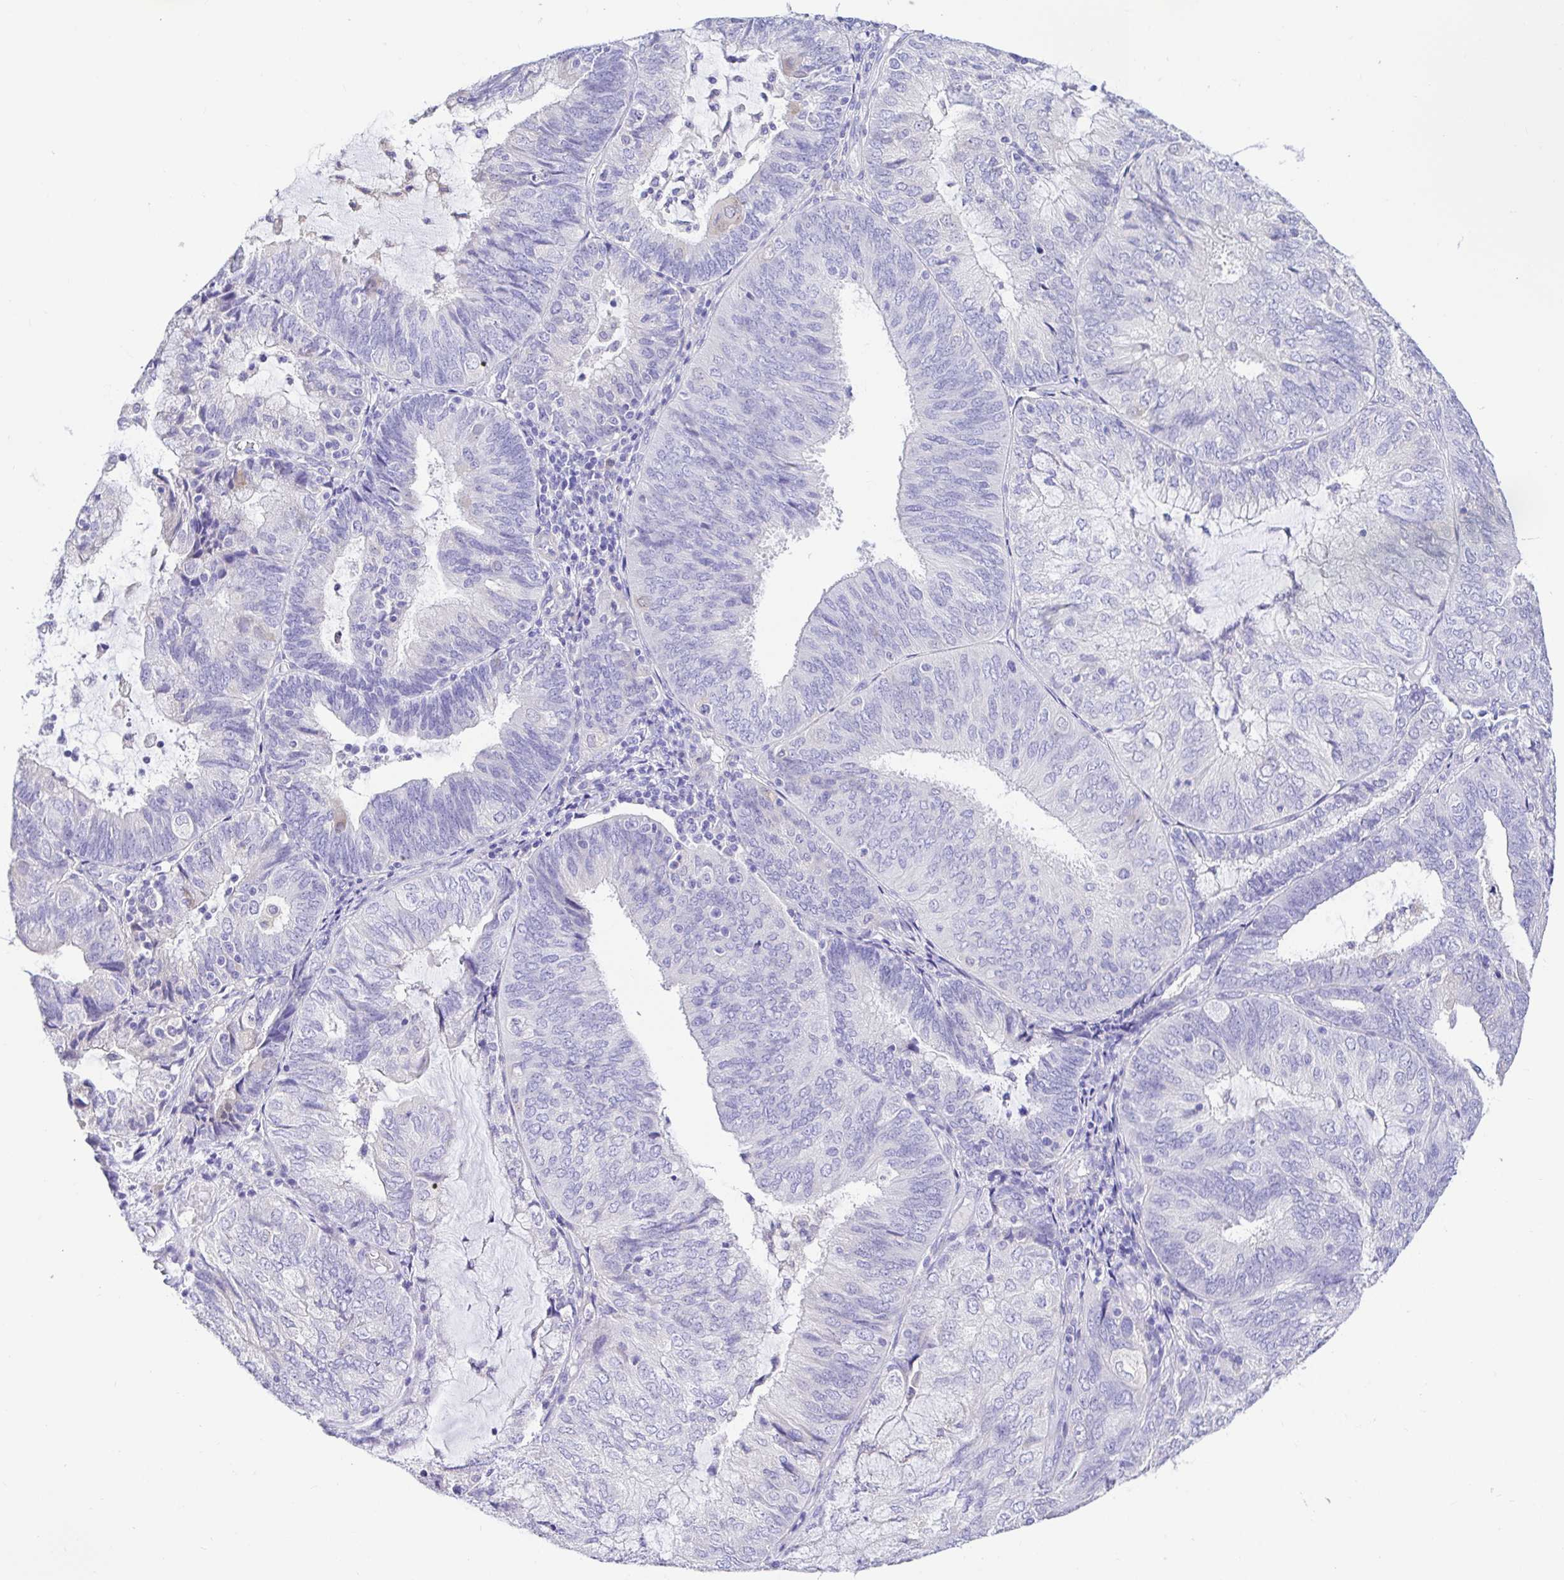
{"staining": {"intensity": "negative", "quantity": "none", "location": "none"}, "tissue": "endometrial cancer", "cell_type": "Tumor cells", "image_type": "cancer", "snomed": [{"axis": "morphology", "description": "Adenocarcinoma, NOS"}, {"axis": "topography", "description": "Endometrium"}], "caption": "DAB (3,3'-diaminobenzidine) immunohistochemical staining of endometrial cancer displays no significant staining in tumor cells.", "gene": "BACE2", "patient": {"sex": "female", "age": 81}}